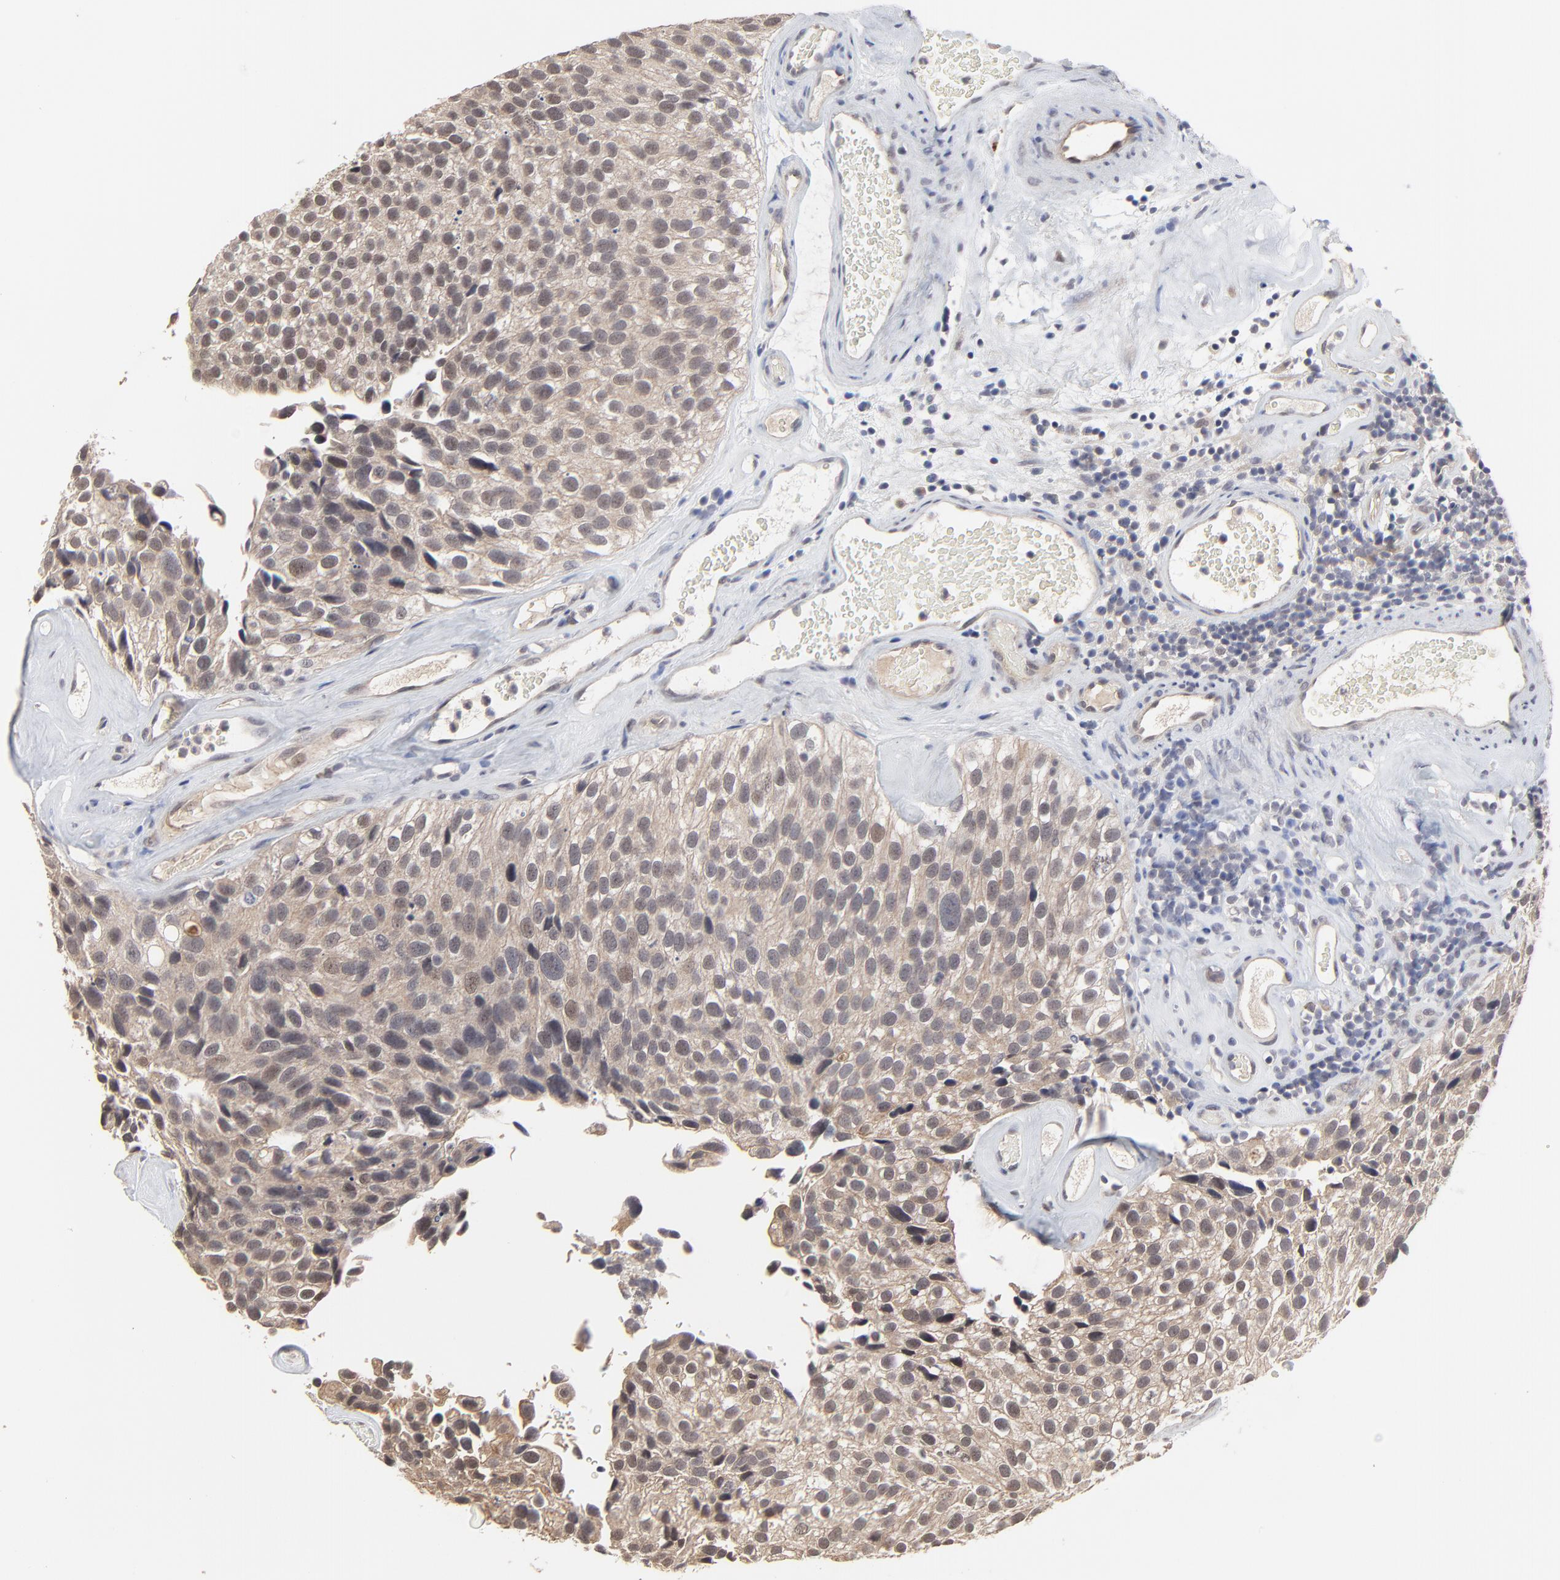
{"staining": {"intensity": "weak", "quantity": ">75%", "location": "cytoplasmic/membranous"}, "tissue": "urothelial cancer", "cell_type": "Tumor cells", "image_type": "cancer", "snomed": [{"axis": "morphology", "description": "Urothelial carcinoma, High grade"}, {"axis": "topography", "description": "Urinary bladder"}], "caption": "Immunohistochemical staining of human high-grade urothelial carcinoma demonstrates low levels of weak cytoplasmic/membranous staining in about >75% of tumor cells.", "gene": "FAM199X", "patient": {"sex": "male", "age": 72}}